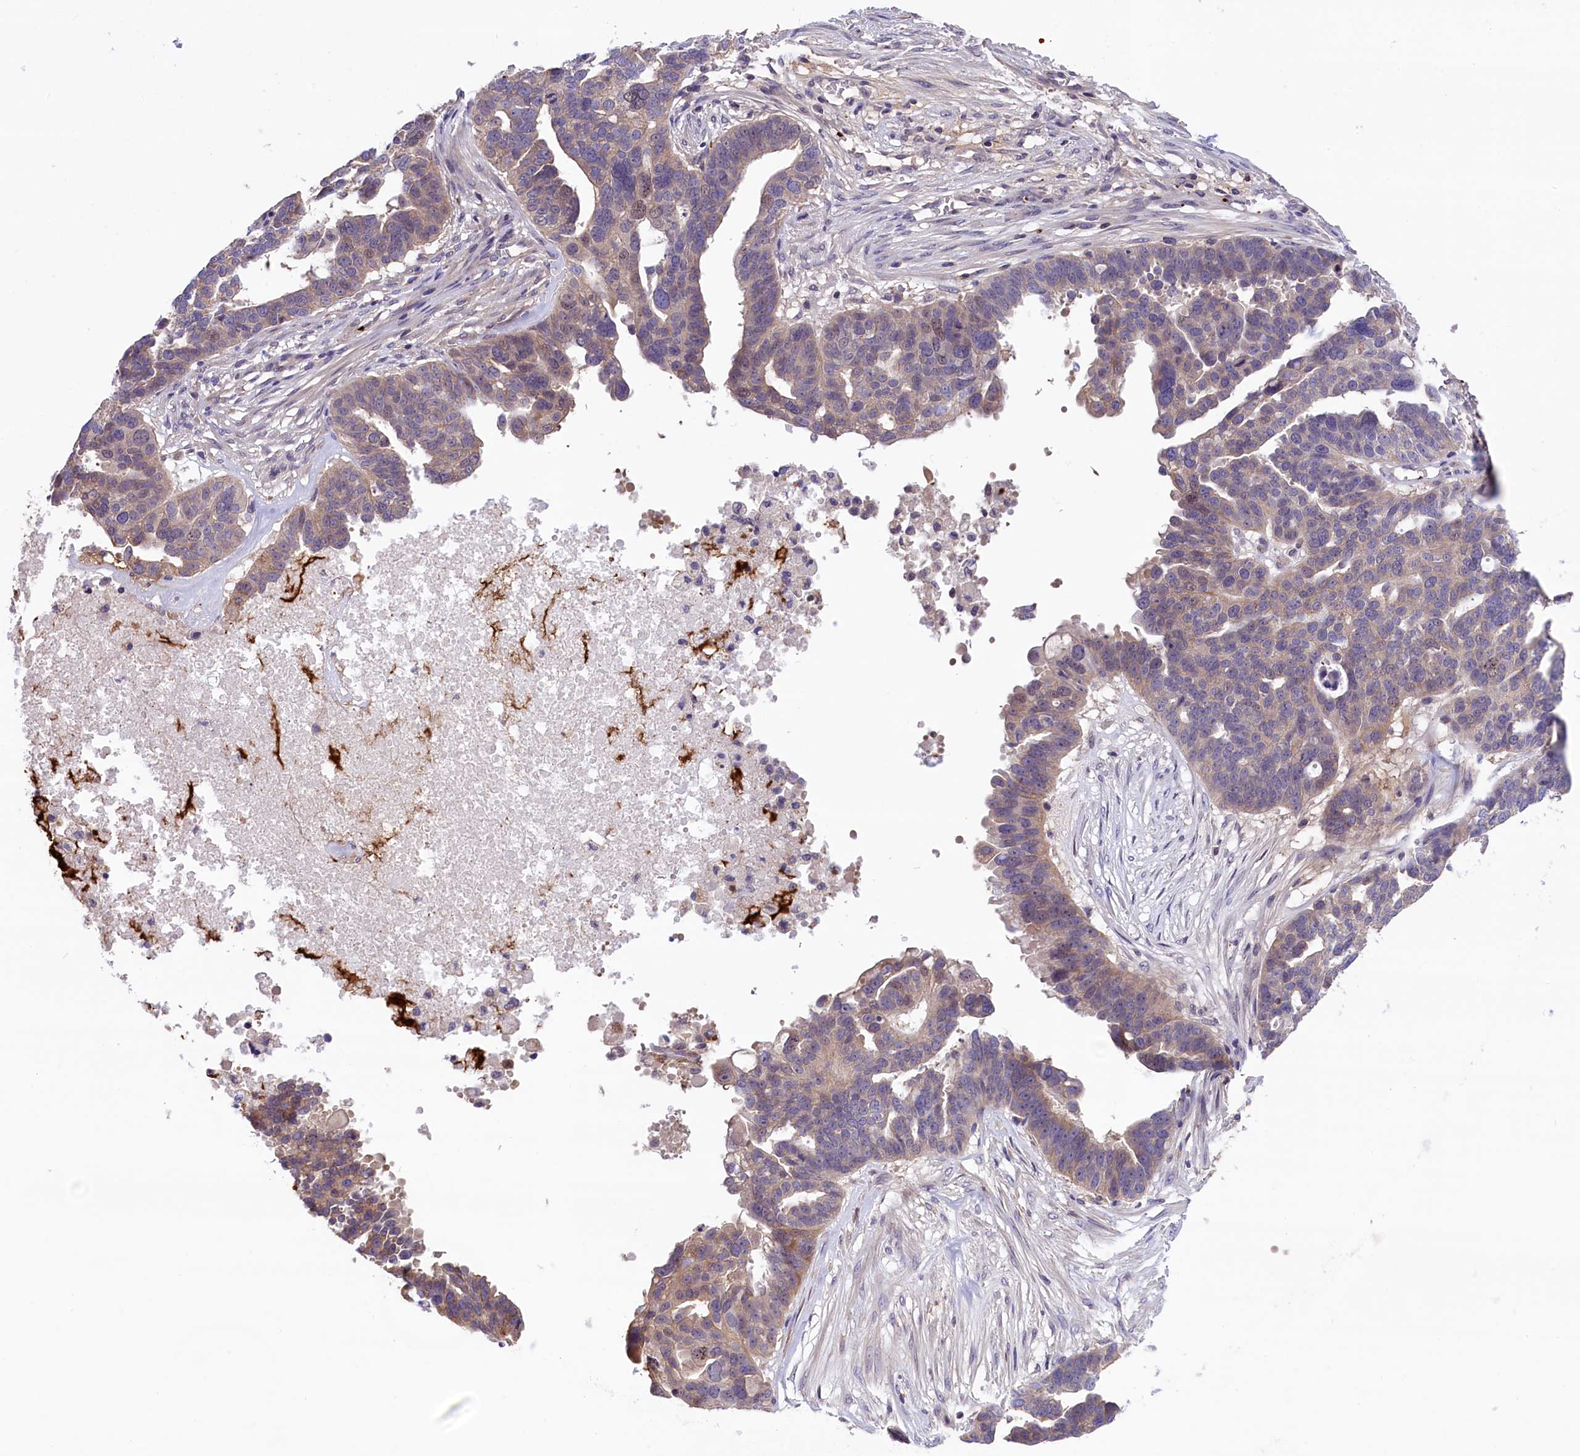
{"staining": {"intensity": "weak", "quantity": "25%-75%", "location": "cytoplasmic/membranous"}, "tissue": "ovarian cancer", "cell_type": "Tumor cells", "image_type": "cancer", "snomed": [{"axis": "morphology", "description": "Cystadenocarcinoma, serous, NOS"}, {"axis": "topography", "description": "Ovary"}], "caption": "Immunohistochemistry histopathology image of neoplastic tissue: human ovarian cancer (serous cystadenocarcinoma) stained using immunohistochemistry shows low levels of weak protein expression localized specifically in the cytoplasmic/membranous of tumor cells, appearing as a cytoplasmic/membranous brown color.", "gene": "HEATR3", "patient": {"sex": "female", "age": 59}}